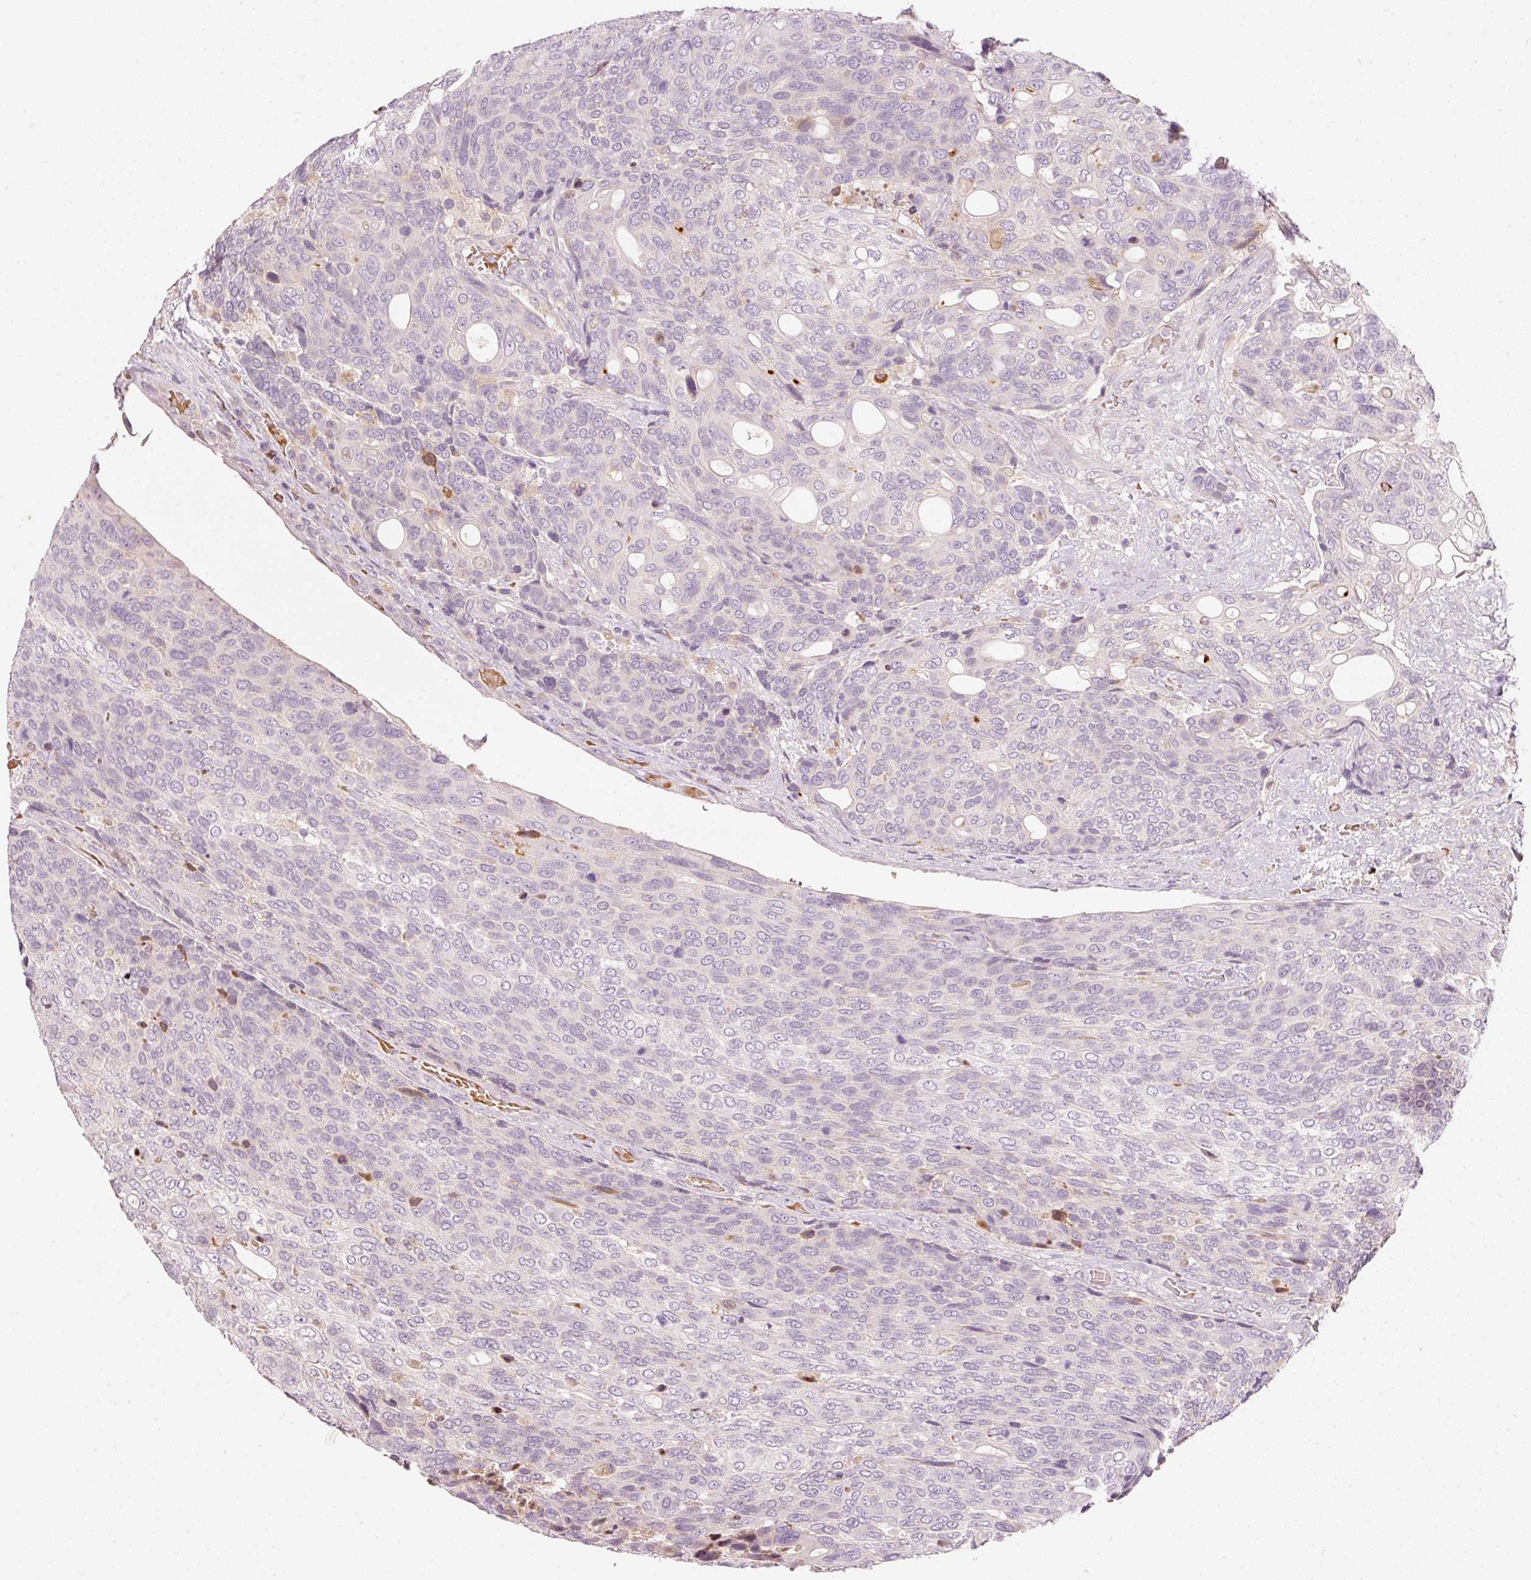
{"staining": {"intensity": "negative", "quantity": "none", "location": "none"}, "tissue": "urothelial cancer", "cell_type": "Tumor cells", "image_type": "cancer", "snomed": [{"axis": "morphology", "description": "Urothelial carcinoma, High grade"}, {"axis": "topography", "description": "Urinary bladder"}], "caption": "Immunohistochemistry (IHC) of human urothelial carcinoma (high-grade) demonstrates no expression in tumor cells.", "gene": "KLHL21", "patient": {"sex": "female", "age": 70}}